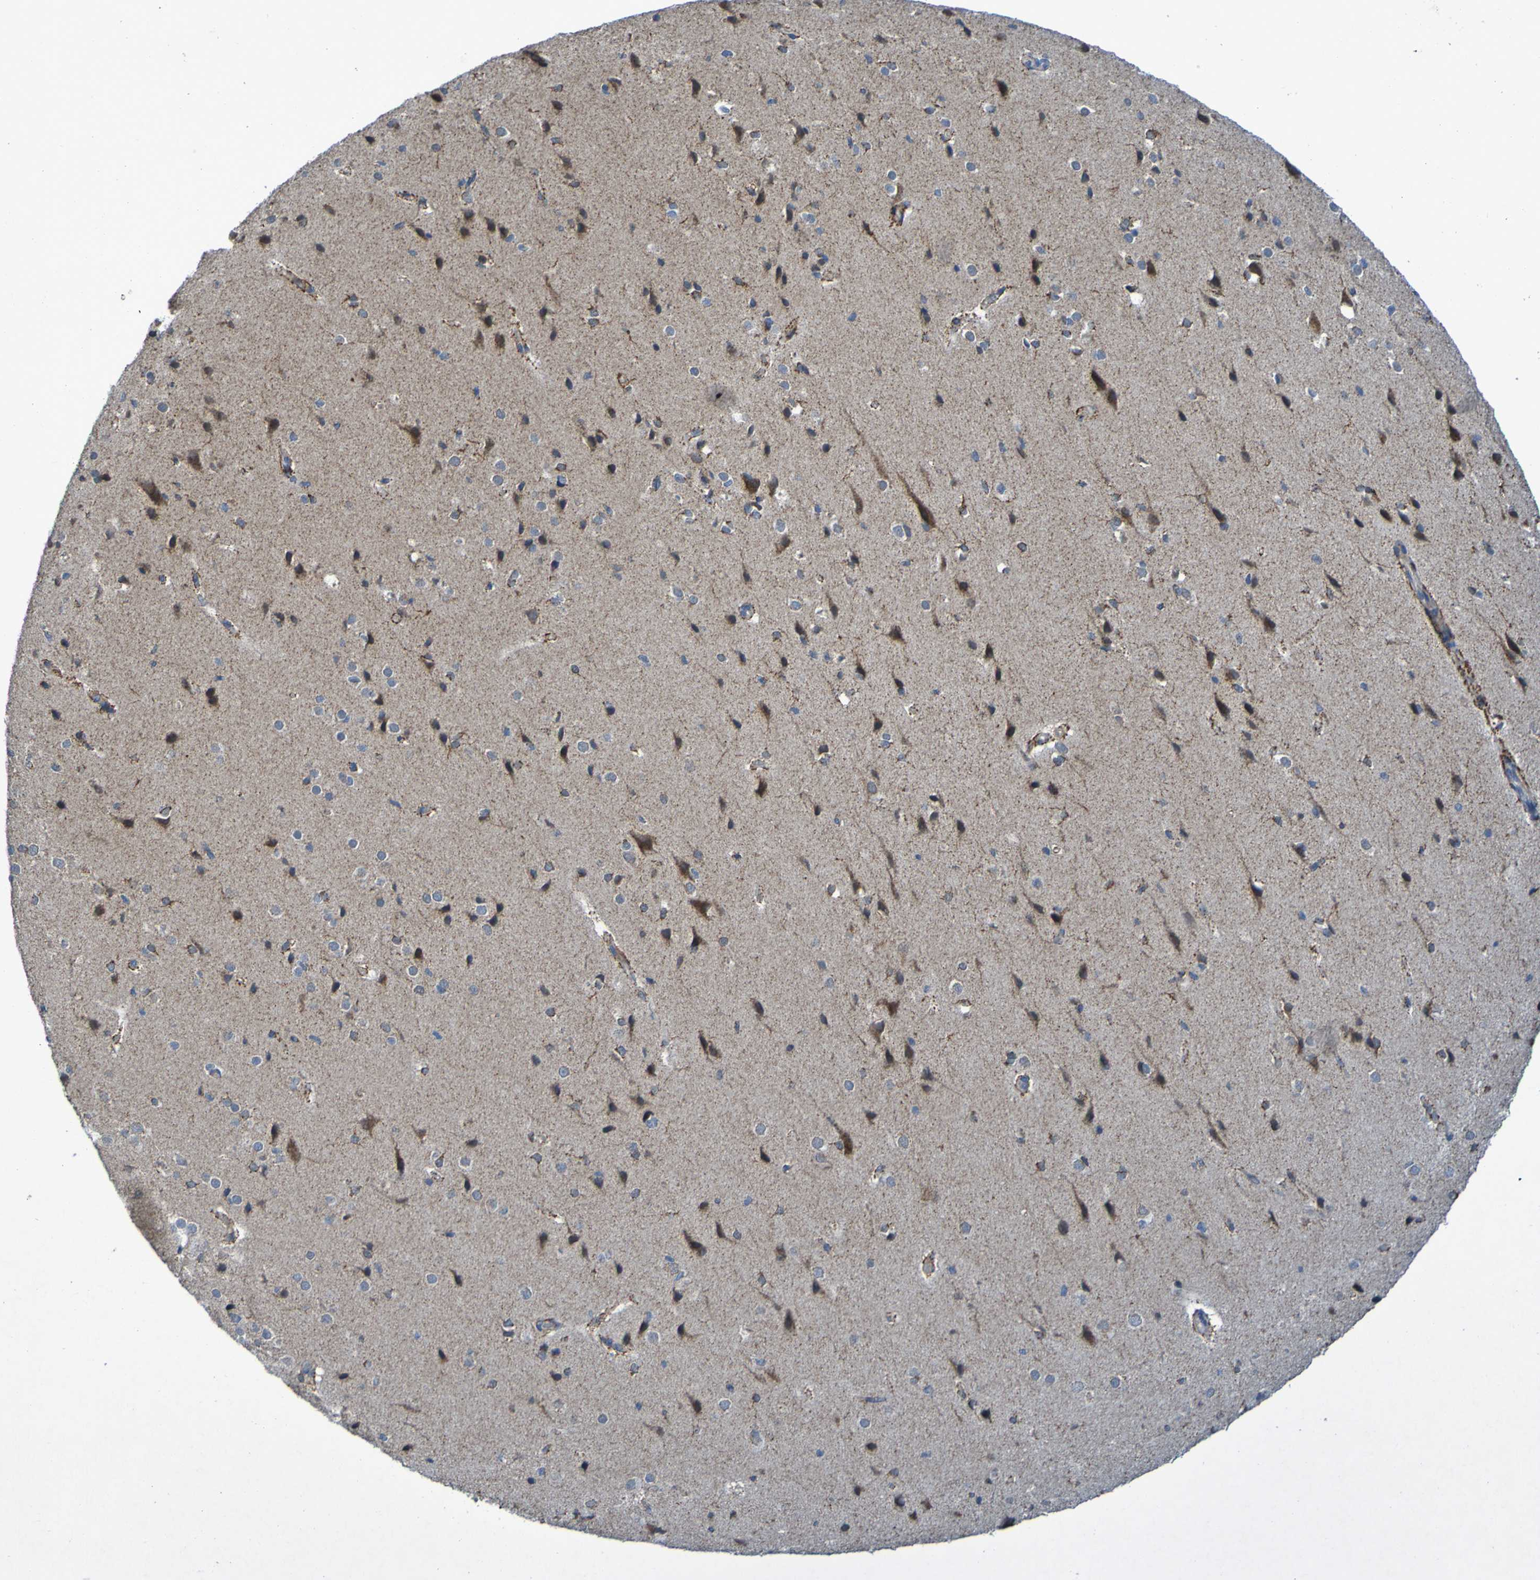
{"staining": {"intensity": "moderate", "quantity": "<25%", "location": "cytoplasmic/membranous"}, "tissue": "cerebral cortex", "cell_type": "Endothelial cells", "image_type": "normal", "snomed": [{"axis": "morphology", "description": "Normal tissue, NOS"}, {"axis": "morphology", "description": "Developmental malformation"}, {"axis": "topography", "description": "Cerebral cortex"}], "caption": "Moderate cytoplasmic/membranous protein expression is appreciated in about <25% of endothelial cells in cerebral cortex. (IHC, brightfield microscopy, high magnification).", "gene": "CCDC51", "patient": {"sex": "female", "age": 30}}